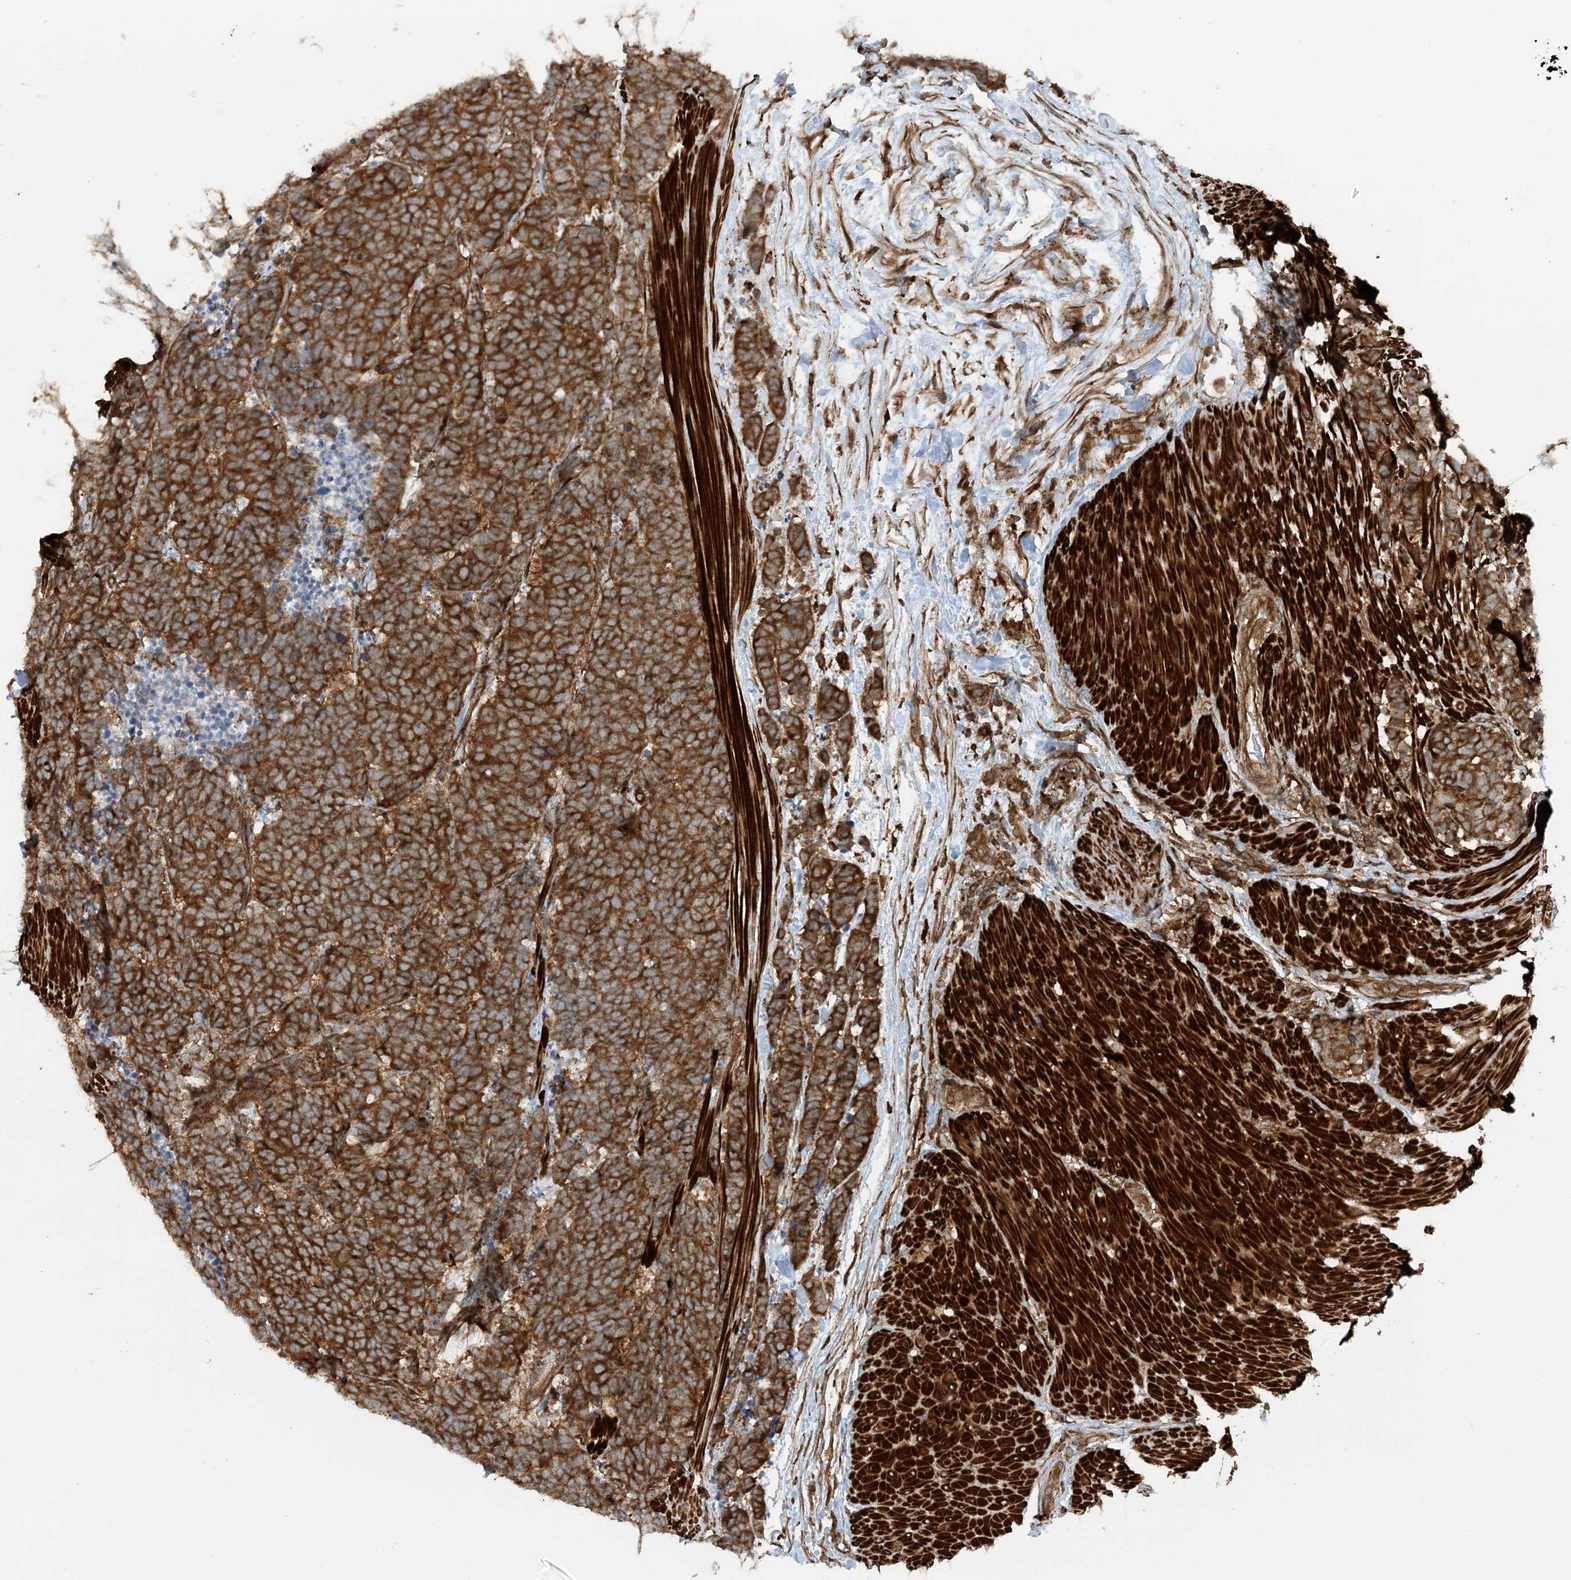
{"staining": {"intensity": "strong", "quantity": ">75%", "location": "cytoplasmic/membranous"}, "tissue": "carcinoid", "cell_type": "Tumor cells", "image_type": "cancer", "snomed": [{"axis": "morphology", "description": "Carcinoma, NOS"}, {"axis": "morphology", "description": "Carcinoid, malignant, NOS"}, {"axis": "topography", "description": "Urinary bladder"}], "caption": "Immunohistochemical staining of human carcinoid exhibits high levels of strong cytoplasmic/membranous expression in approximately >75% of tumor cells.", "gene": "STAM2", "patient": {"sex": "male", "age": 57}}